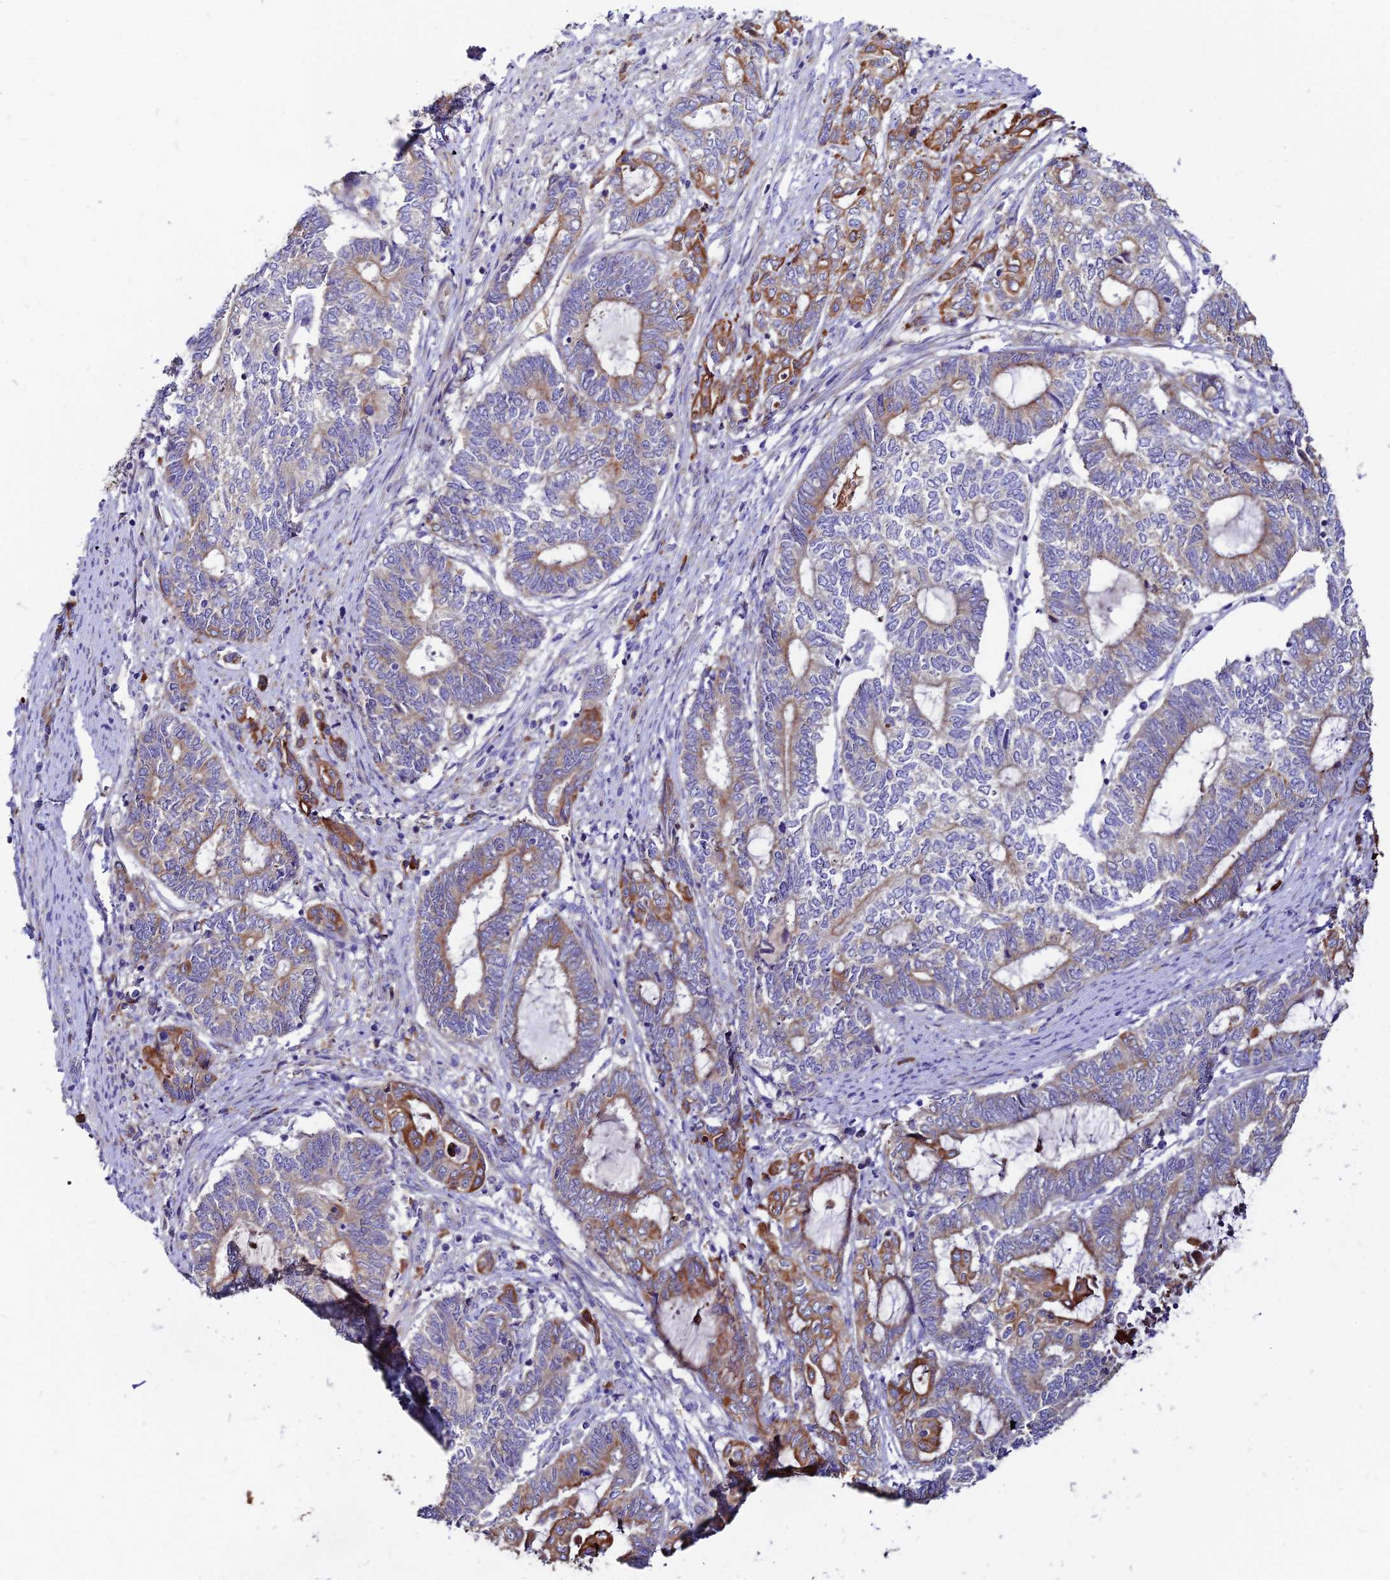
{"staining": {"intensity": "moderate", "quantity": "<25%", "location": "cytoplasmic/membranous"}, "tissue": "endometrial cancer", "cell_type": "Tumor cells", "image_type": "cancer", "snomed": [{"axis": "morphology", "description": "Adenocarcinoma, NOS"}, {"axis": "topography", "description": "Uterus"}, {"axis": "topography", "description": "Endometrium"}], "caption": "Endometrial cancer (adenocarcinoma) stained for a protein (brown) displays moderate cytoplasmic/membranous positive positivity in approximately <25% of tumor cells.", "gene": "DENND2D", "patient": {"sex": "female", "age": 70}}